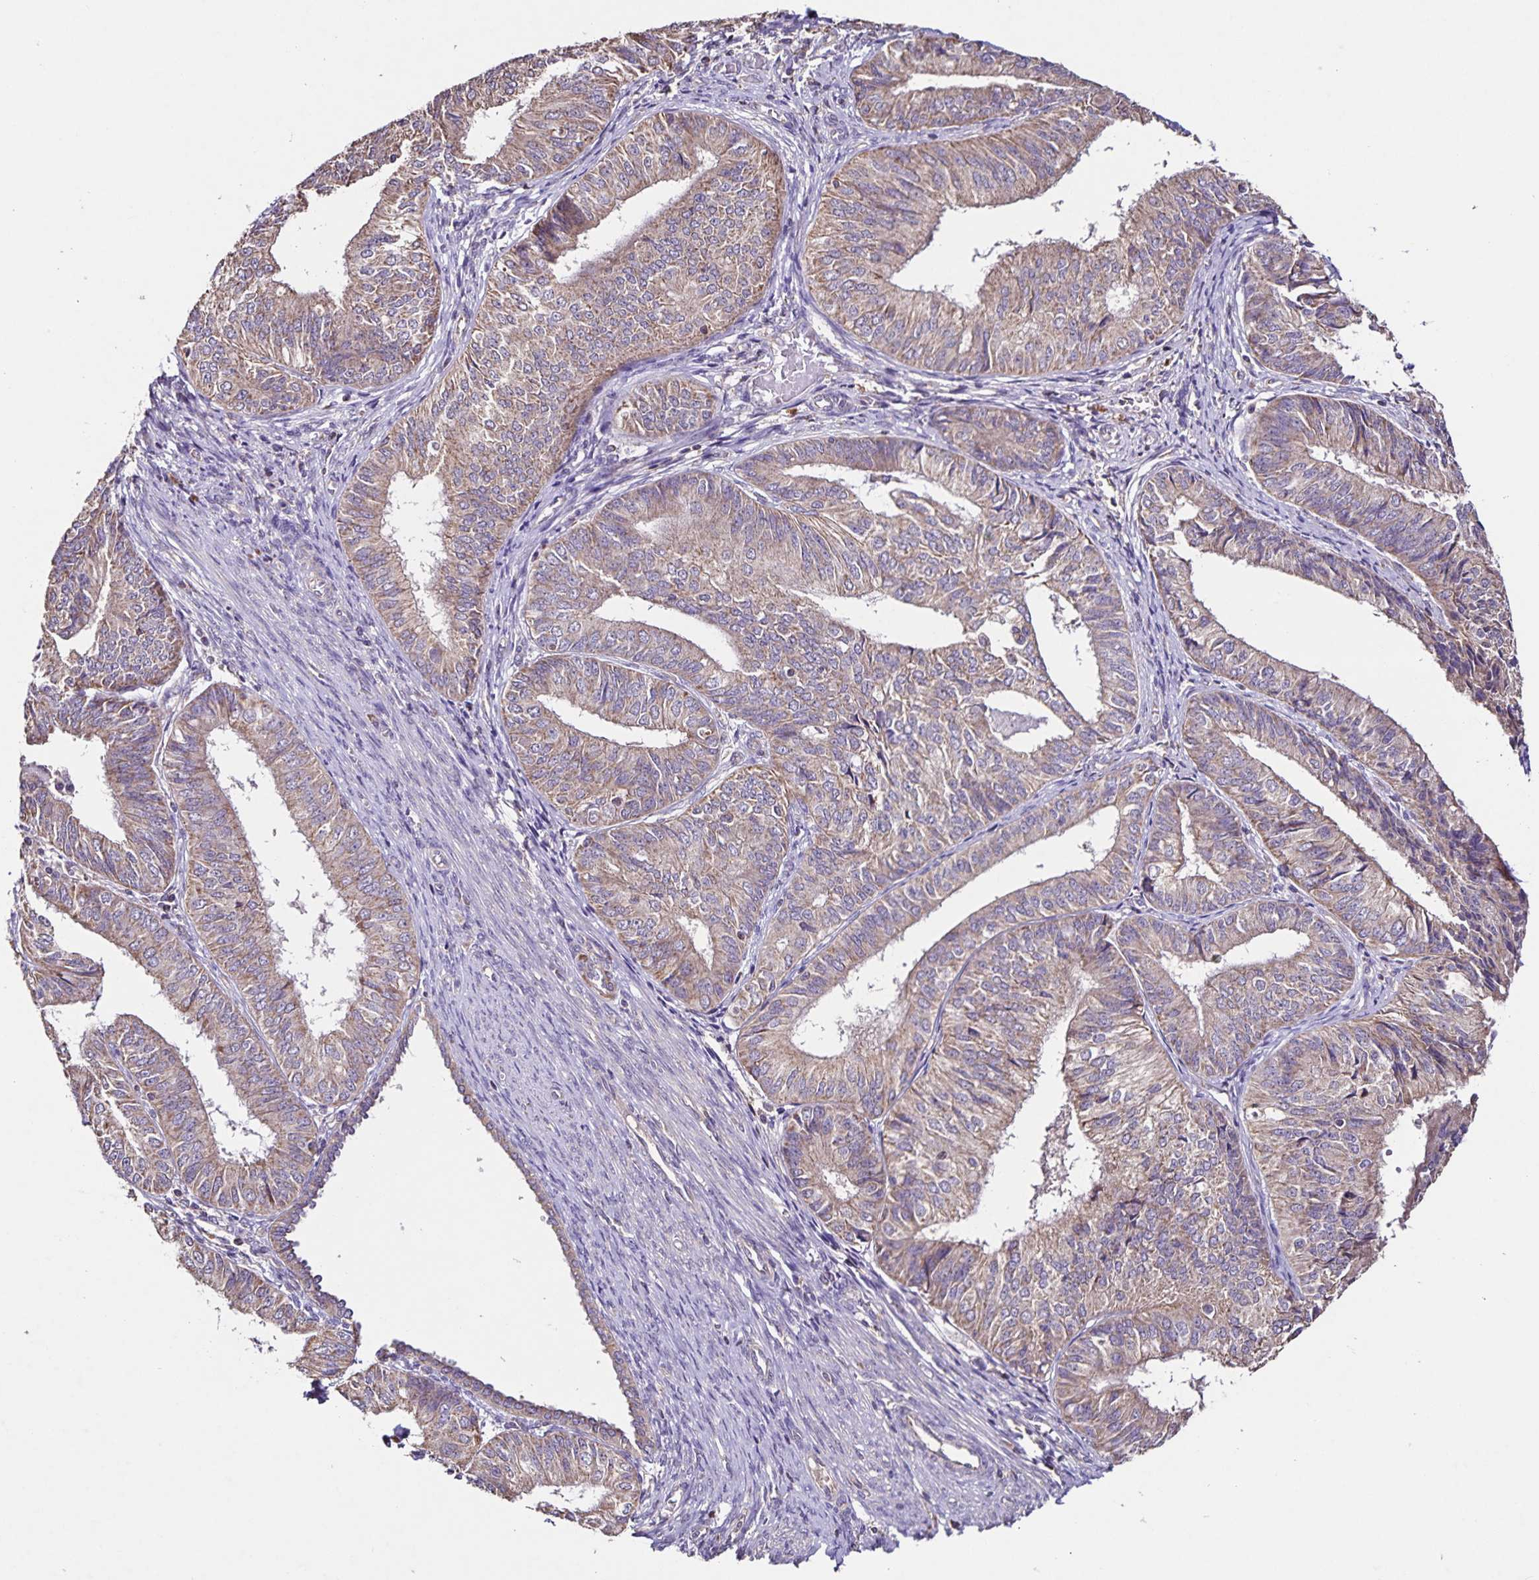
{"staining": {"intensity": "weak", "quantity": "25%-75%", "location": "cytoplasmic/membranous"}, "tissue": "endometrial cancer", "cell_type": "Tumor cells", "image_type": "cancer", "snomed": [{"axis": "morphology", "description": "Adenocarcinoma, NOS"}, {"axis": "topography", "description": "Endometrium"}], "caption": "Protein staining by immunohistochemistry demonstrates weak cytoplasmic/membranous expression in approximately 25%-75% of tumor cells in endometrial adenocarcinoma. (brown staining indicates protein expression, while blue staining denotes nuclei).", "gene": "MAN1A1", "patient": {"sex": "female", "age": 58}}